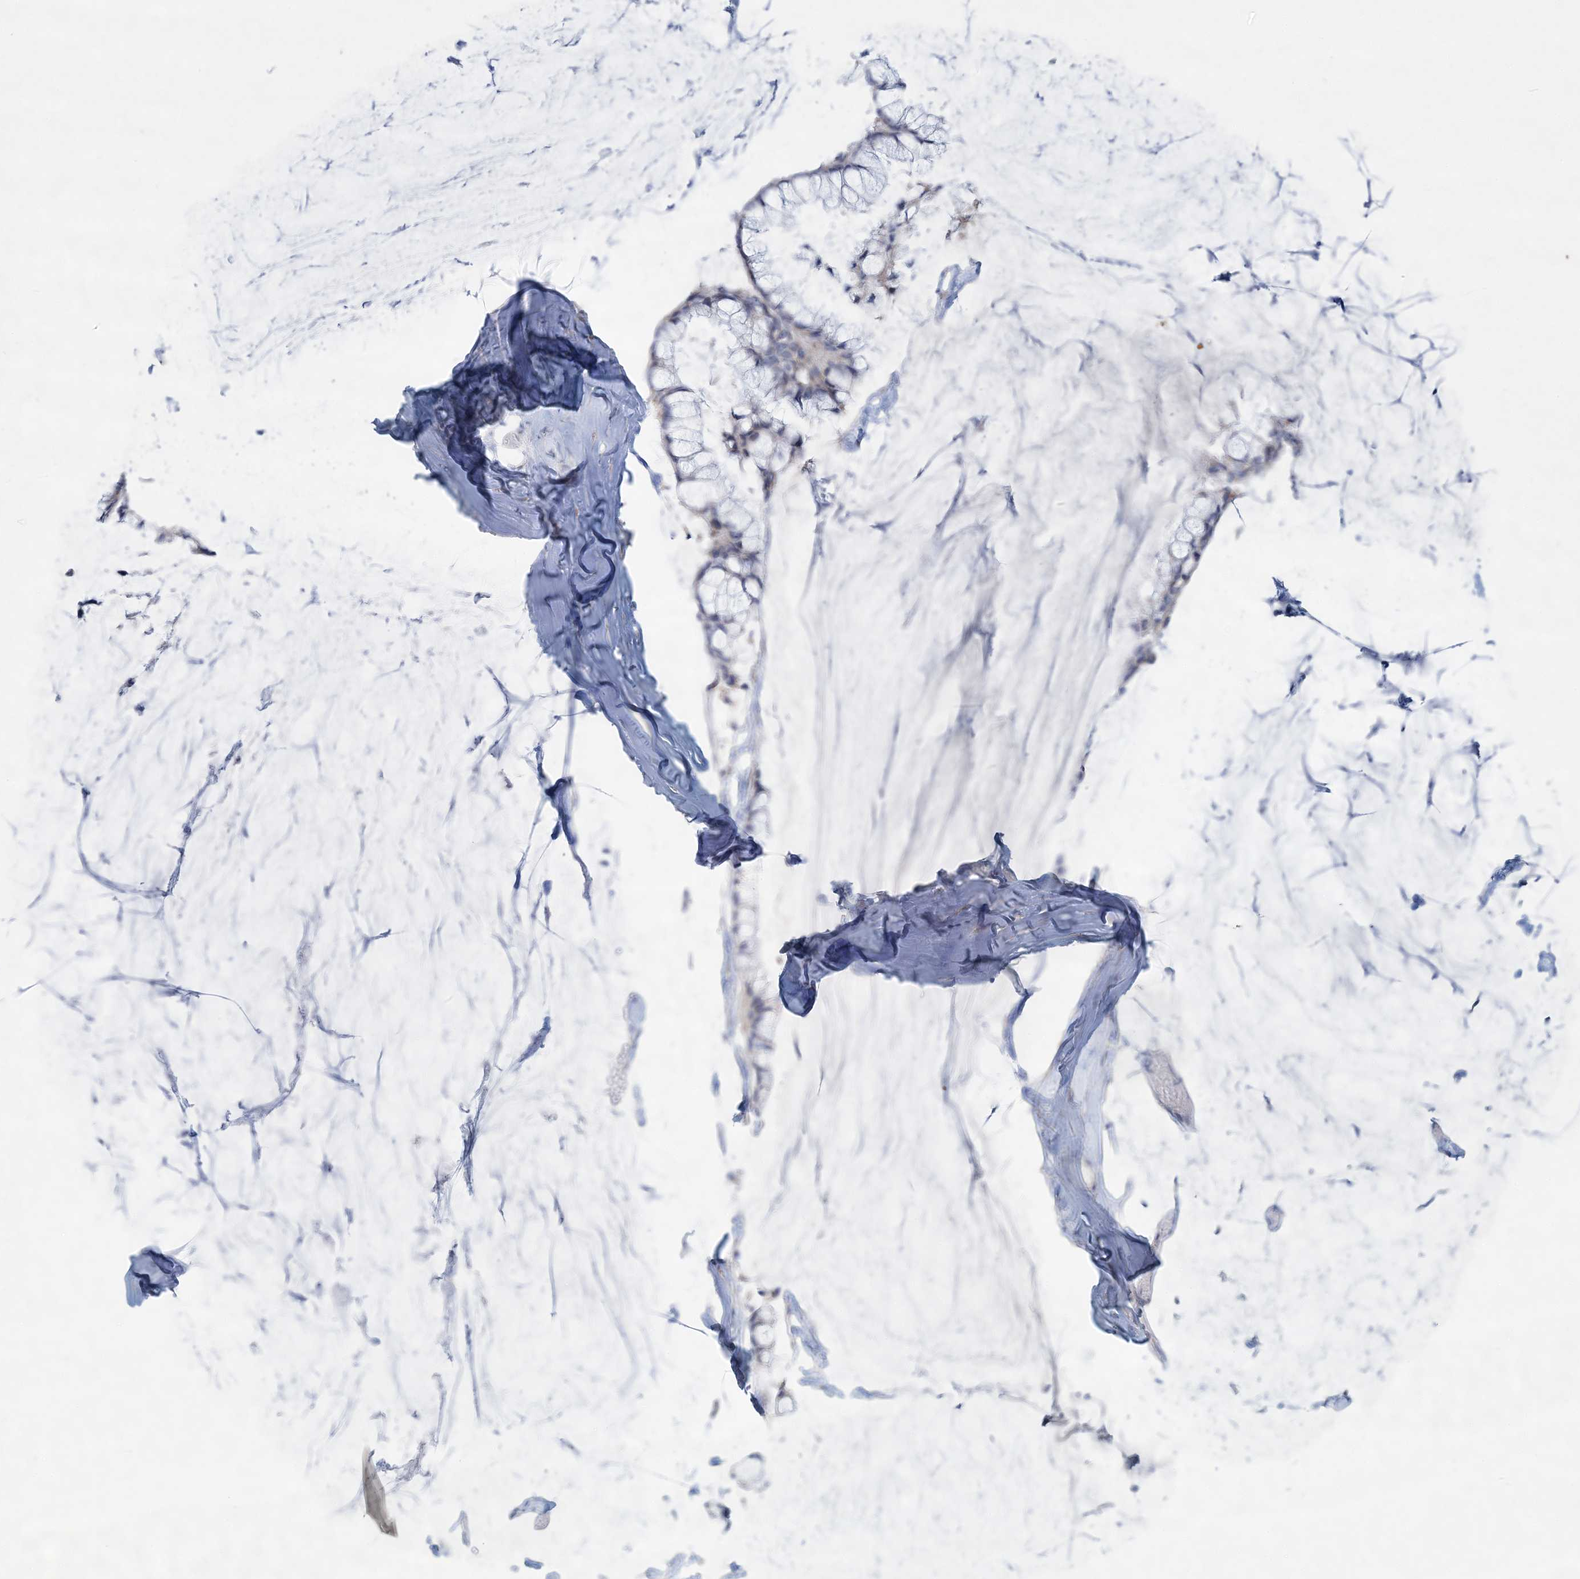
{"staining": {"intensity": "negative", "quantity": "none", "location": "none"}, "tissue": "ovarian cancer", "cell_type": "Tumor cells", "image_type": "cancer", "snomed": [{"axis": "morphology", "description": "Cystadenocarcinoma, mucinous, NOS"}, {"axis": "topography", "description": "Ovary"}], "caption": "The micrograph shows no staining of tumor cells in mucinous cystadenocarcinoma (ovarian).", "gene": "TBC1D7", "patient": {"sex": "female", "age": 39}}